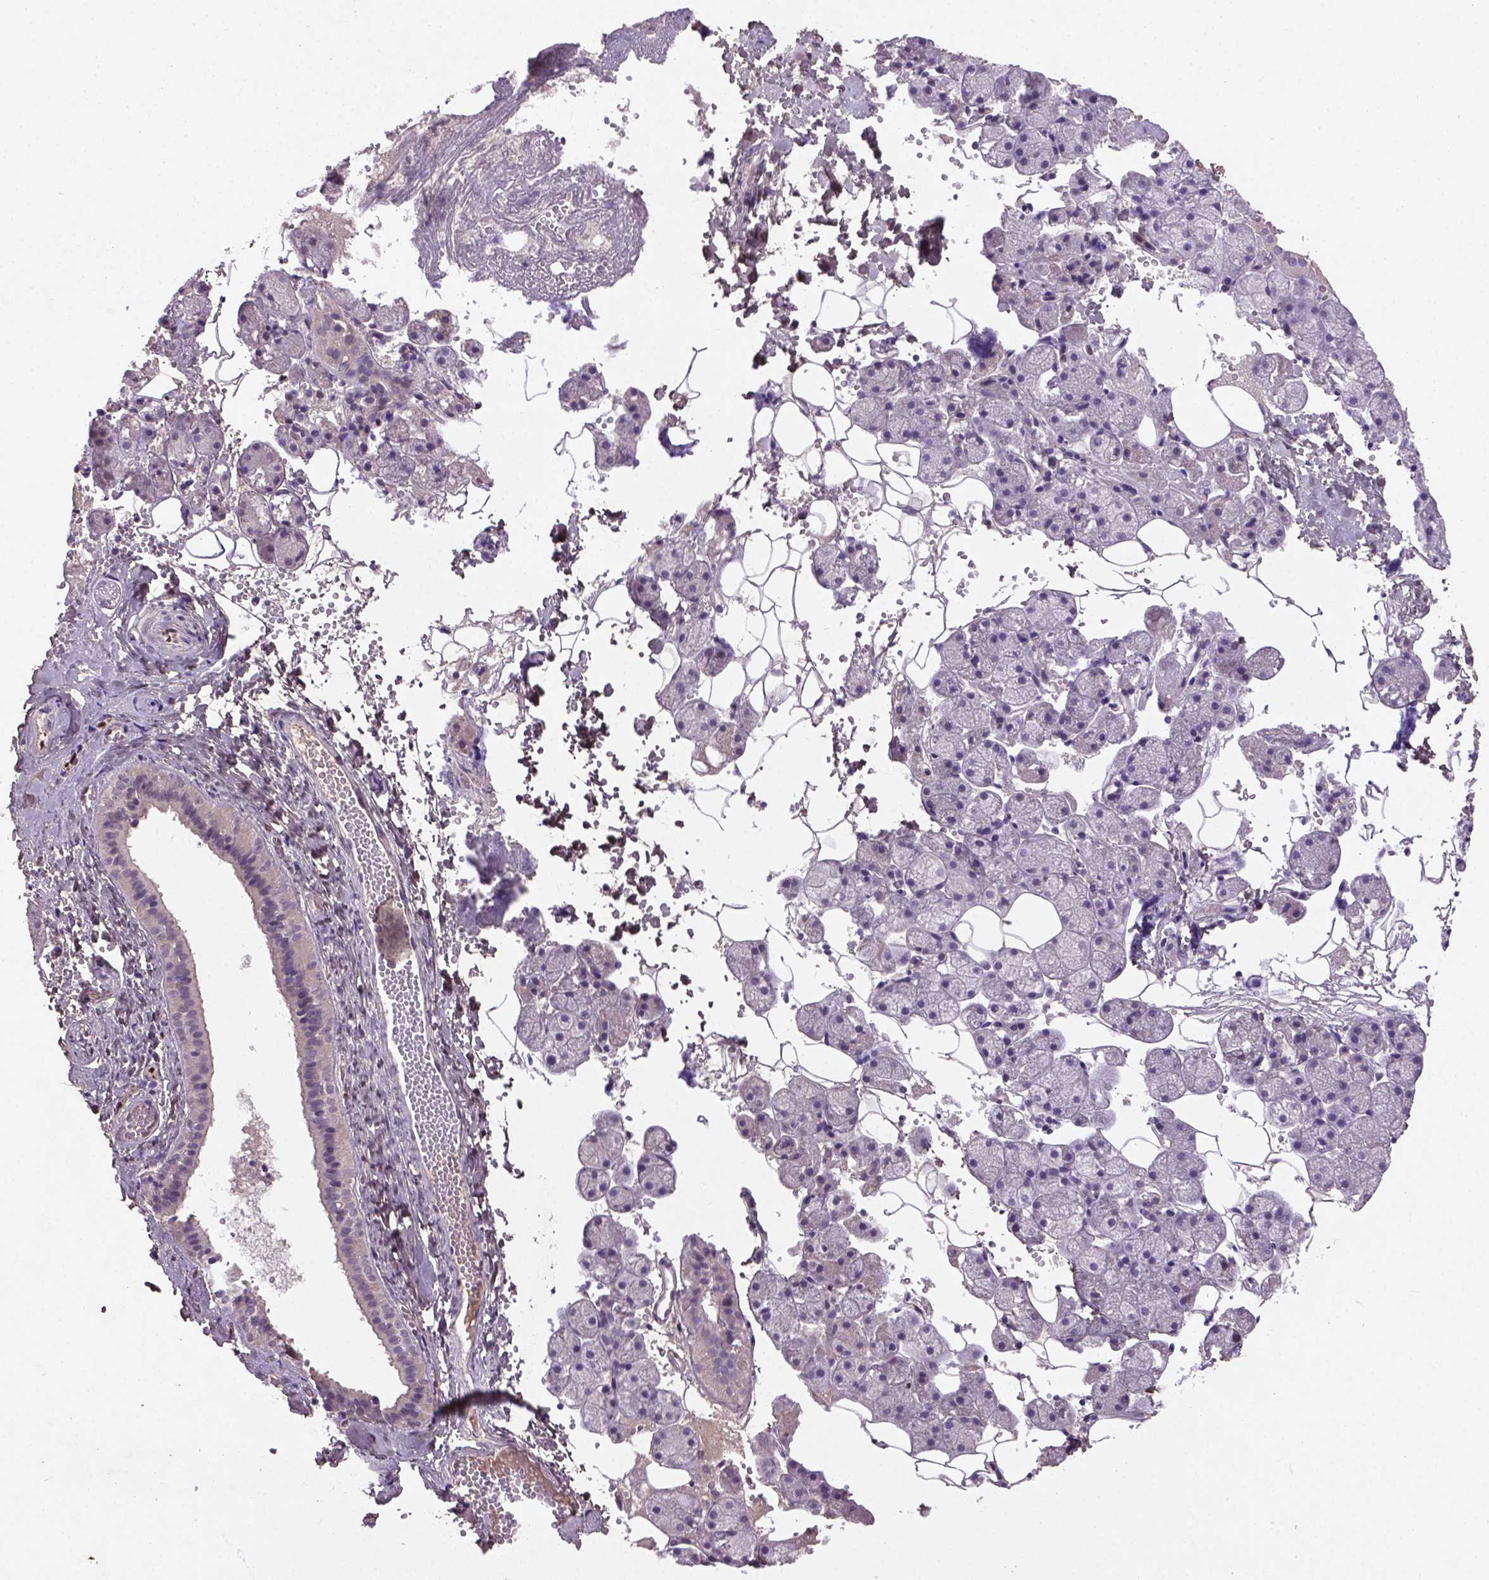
{"staining": {"intensity": "negative", "quantity": "none", "location": "none"}, "tissue": "salivary gland", "cell_type": "Glandular cells", "image_type": "normal", "snomed": [{"axis": "morphology", "description": "Normal tissue, NOS"}, {"axis": "topography", "description": "Salivary gland"}], "caption": "IHC of normal salivary gland displays no positivity in glandular cells.", "gene": "SOX17", "patient": {"sex": "male", "age": 38}}